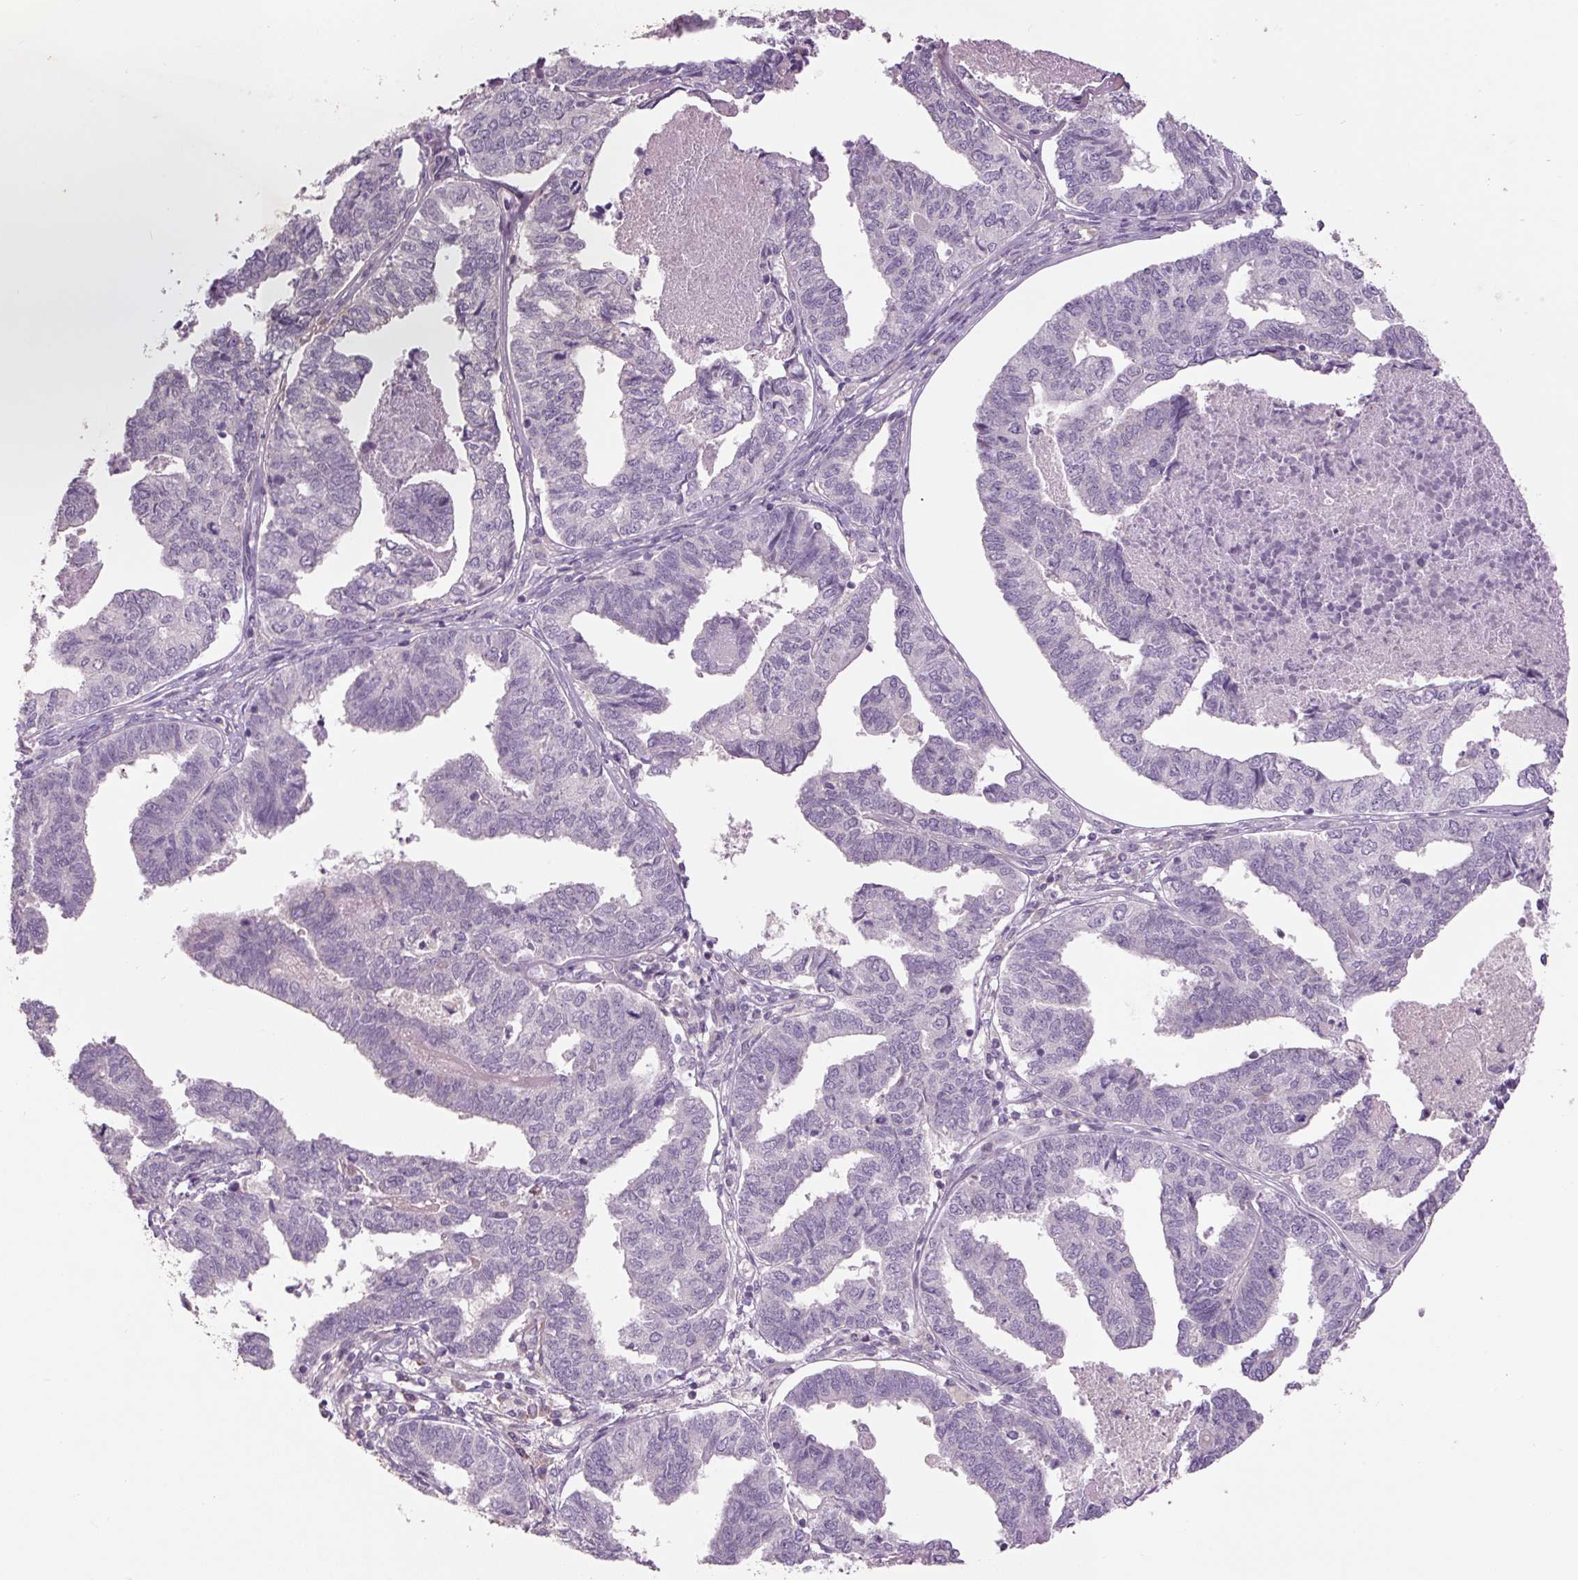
{"staining": {"intensity": "negative", "quantity": "none", "location": "none"}, "tissue": "endometrial cancer", "cell_type": "Tumor cells", "image_type": "cancer", "snomed": [{"axis": "morphology", "description": "Adenocarcinoma, NOS"}, {"axis": "topography", "description": "Endometrium"}], "caption": "Immunohistochemical staining of human adenocarcinoma (endometrial) shows no significant positivity in tumor cells.", "gene": "TMEM100", "patient": {"sex": "female", "age": 73}}